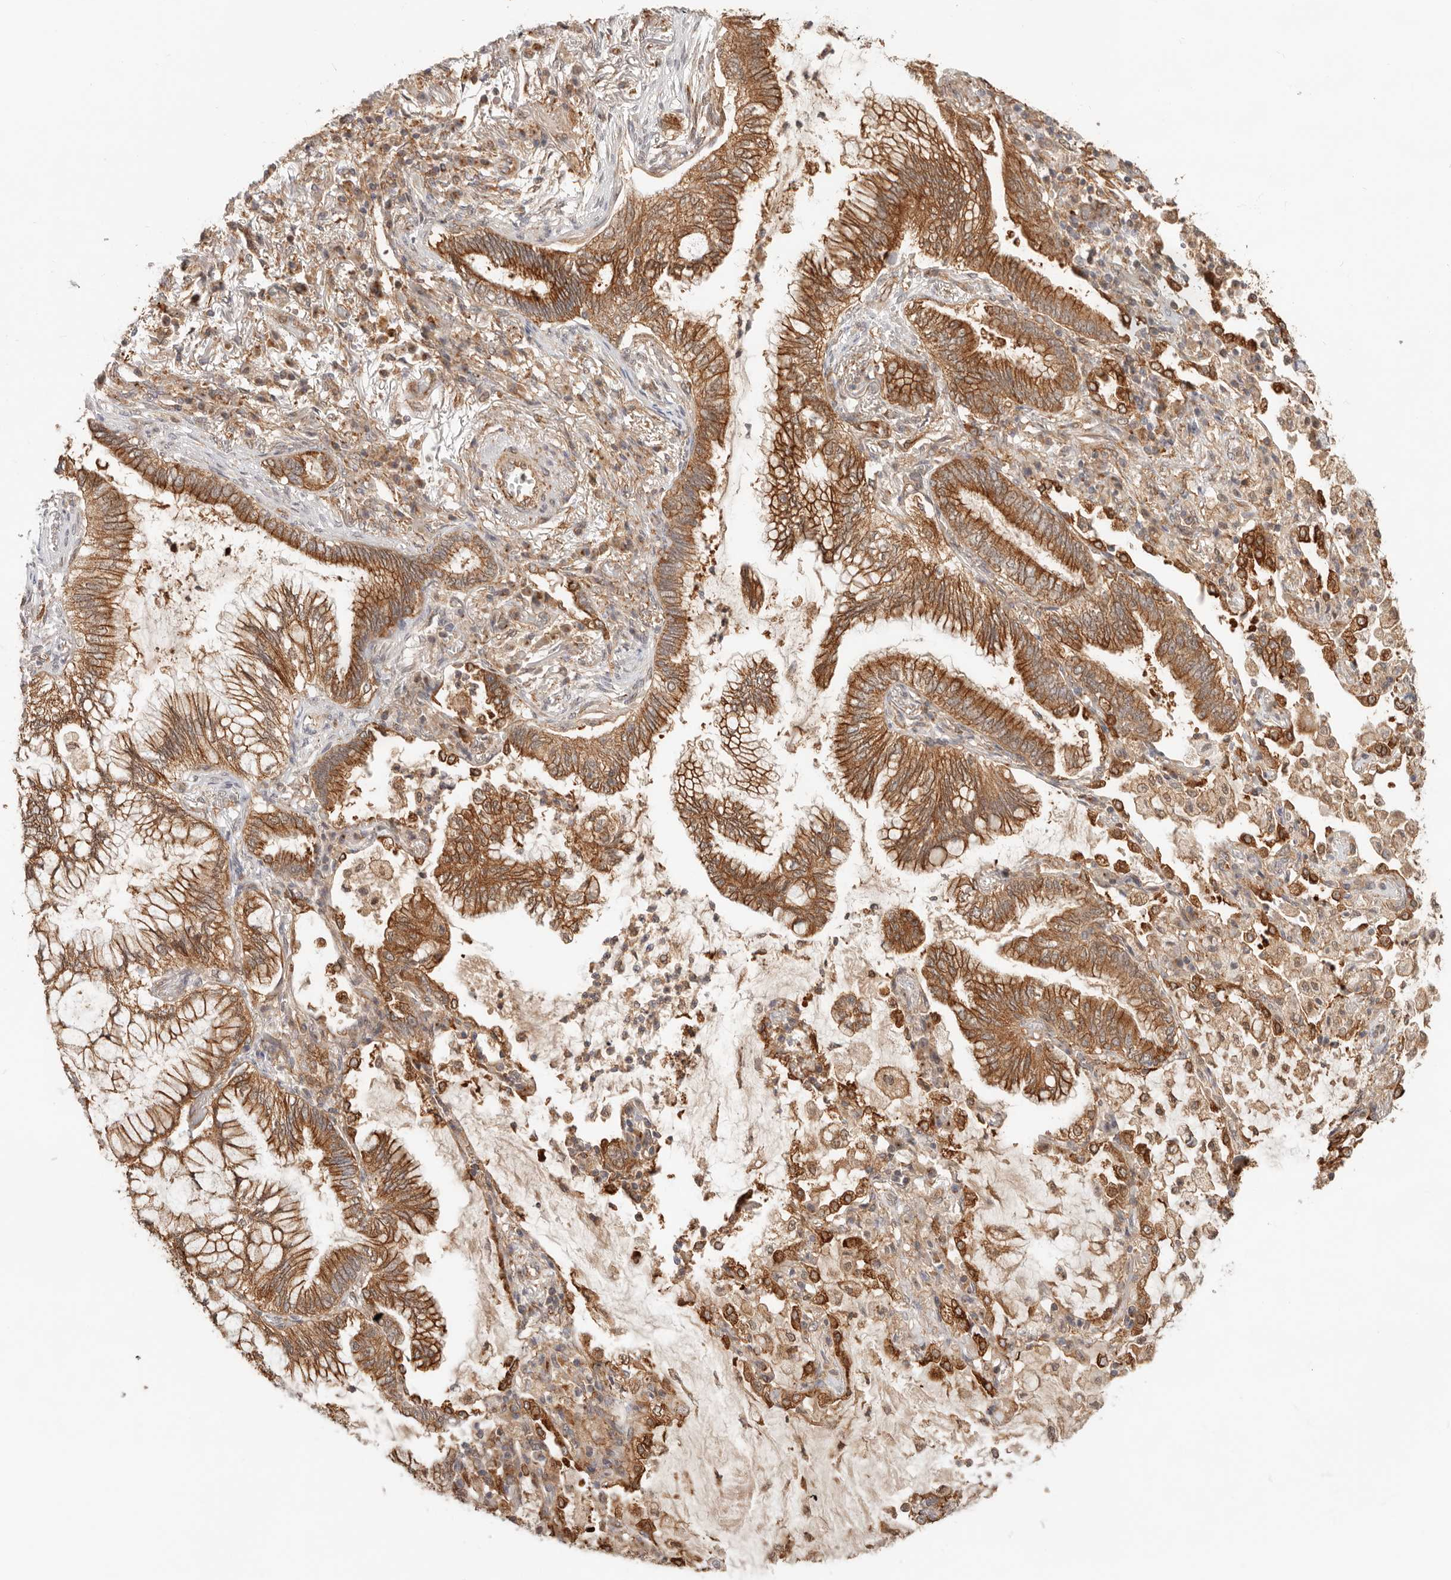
{"staining": {"intensity": "strong", "quantity": ">75%", "location": "cytoplasmic/membranous"}, "tissue": "lung cancer", "cell_type": "Tumor cells", "image_type": "cancer", "snomed": [{"axis": "morphology", "description": "Adenocarcinoma, NOS"}, {"axis": "topography", "description": "Lung"}], "caption": "Protein expression by immunohistochemistry exhibits strong cytoplasmic/membranous positivity in about >75% of tumor cells in lung cancer.", "gene": "HEXD", "patient": {"sex": "female", "age": 70}}